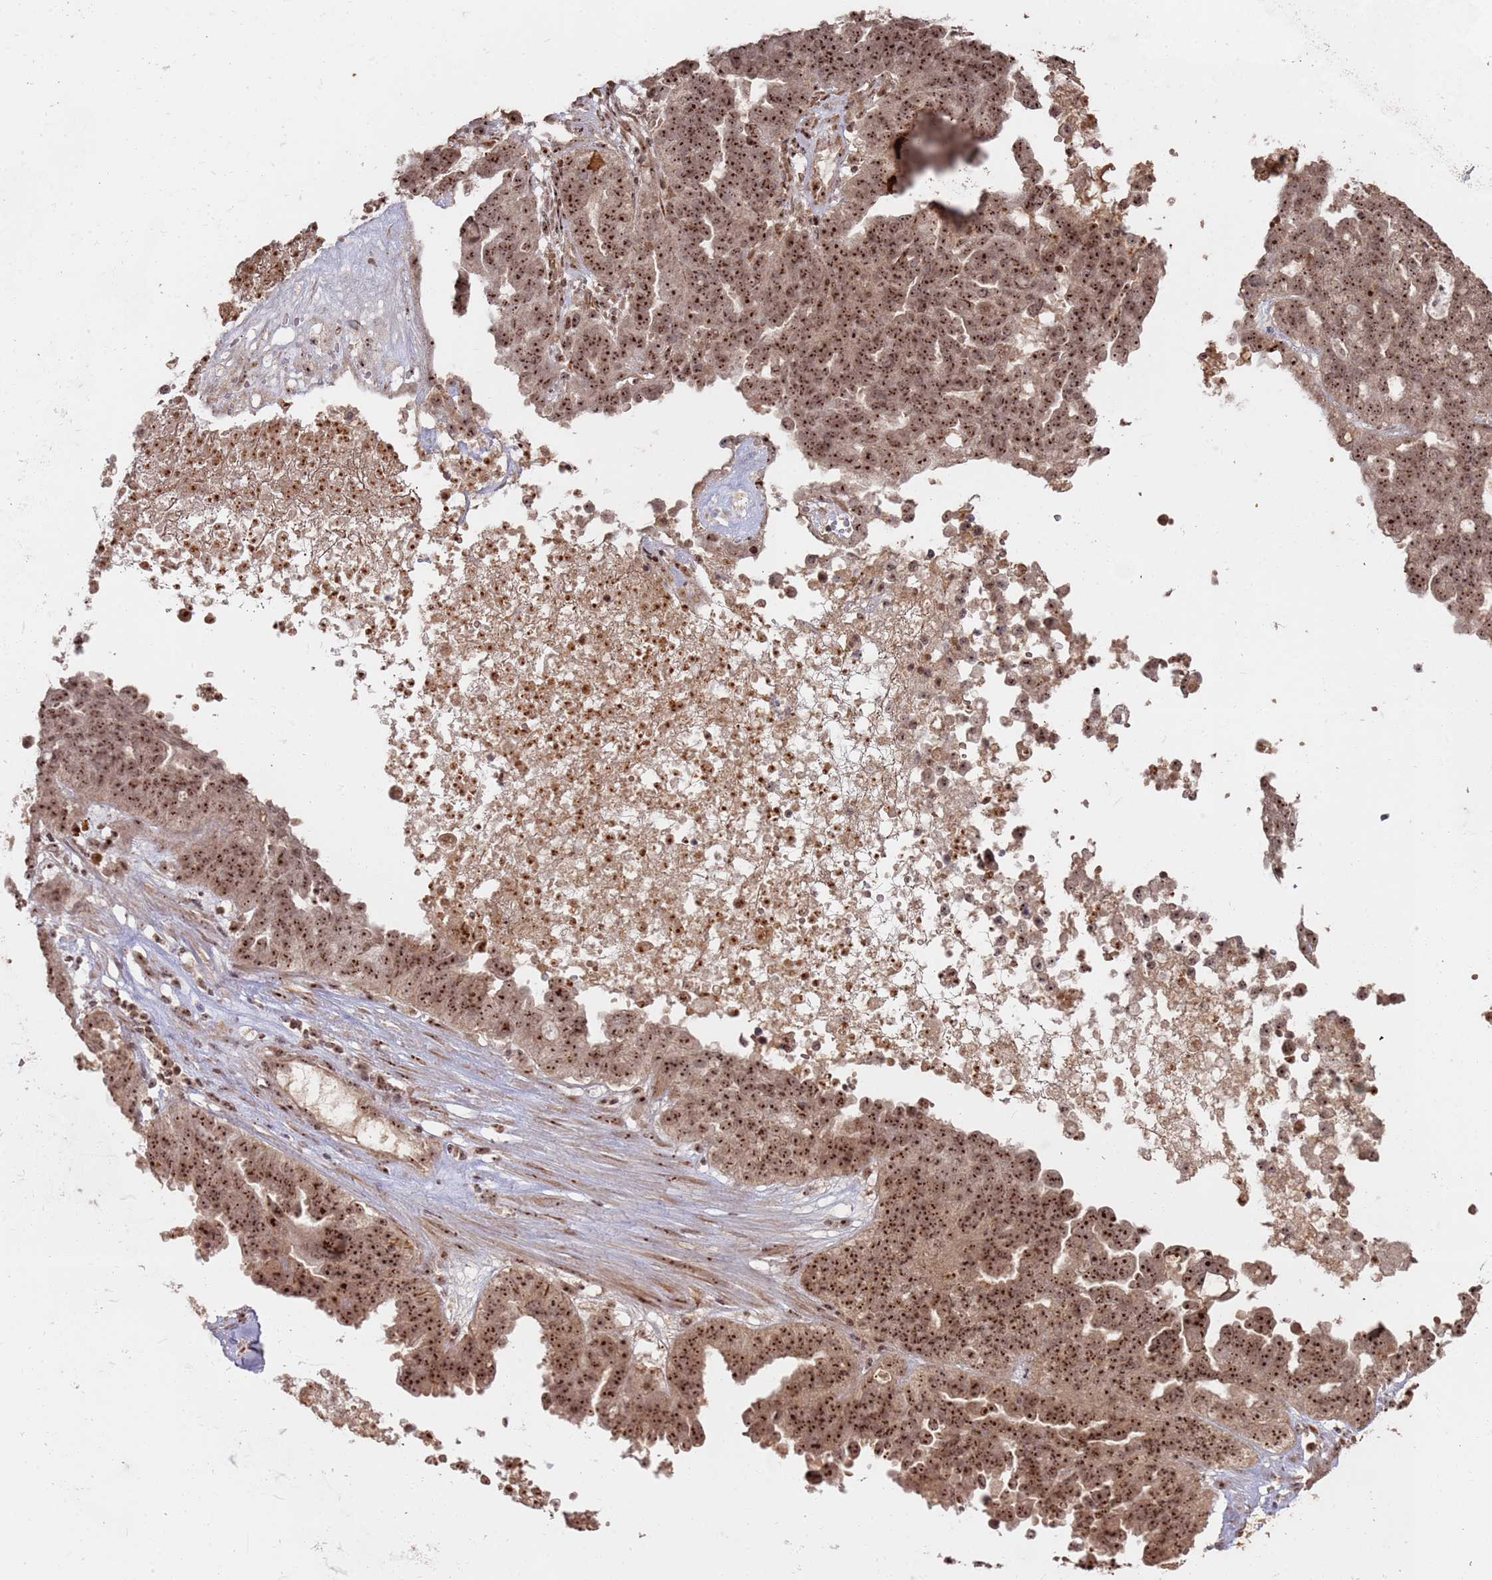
{"staining": {"intensity": "strong", "quantity": ">75%", "location": "nuclear"}, "tissue": "ovarian cancer", "cell_type": "Tumor cells", "image_type": "cancer", "snomed": [{"axis": "morphology", "description": "Cystadenocarcinoma, serous, NOS"}, {"axis": "topography", "description": "Ovary"}], "caption": "DAB immunohistochemical staining of ovarian serous cystadenocarcinoma reveals strong nuclear protein expression in approximately >75% of tumor cells.", "gene": "UTP11", "patient": {"sex": "female", "age": 59}}